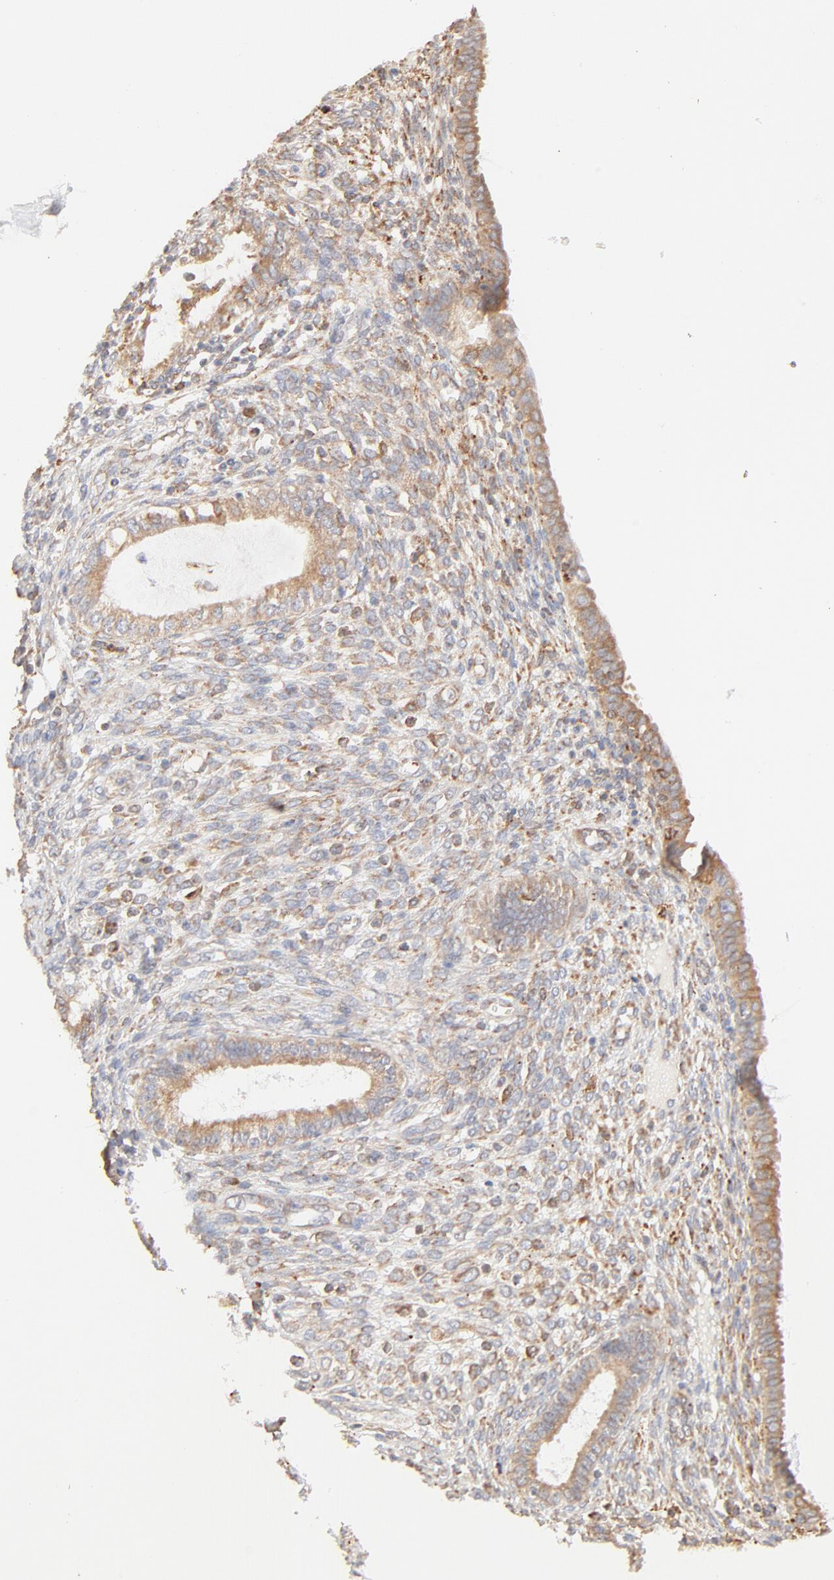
{"staining": {"intensity": "weak", "quantity": ">75%", "location": "cytoplasmic/membranous"}, "tissue": "endometrium", "cell_type": "Cells in endometrial stroma", "image_type": "normal", "snomed": [{"axis": "morphology", "description": "Normal tissue, NOS"}, {"axis": "topography", "description": "Endometrium"}], "caption": "Weak cytoplasmic/membranous positivity for a protein is identified in about >75% of cells in endometrial stroma of benign endometrium using immunohistochemistry (IHC).", "gene": "PARP12", "patient": {"sex": "female", "age": 72}}